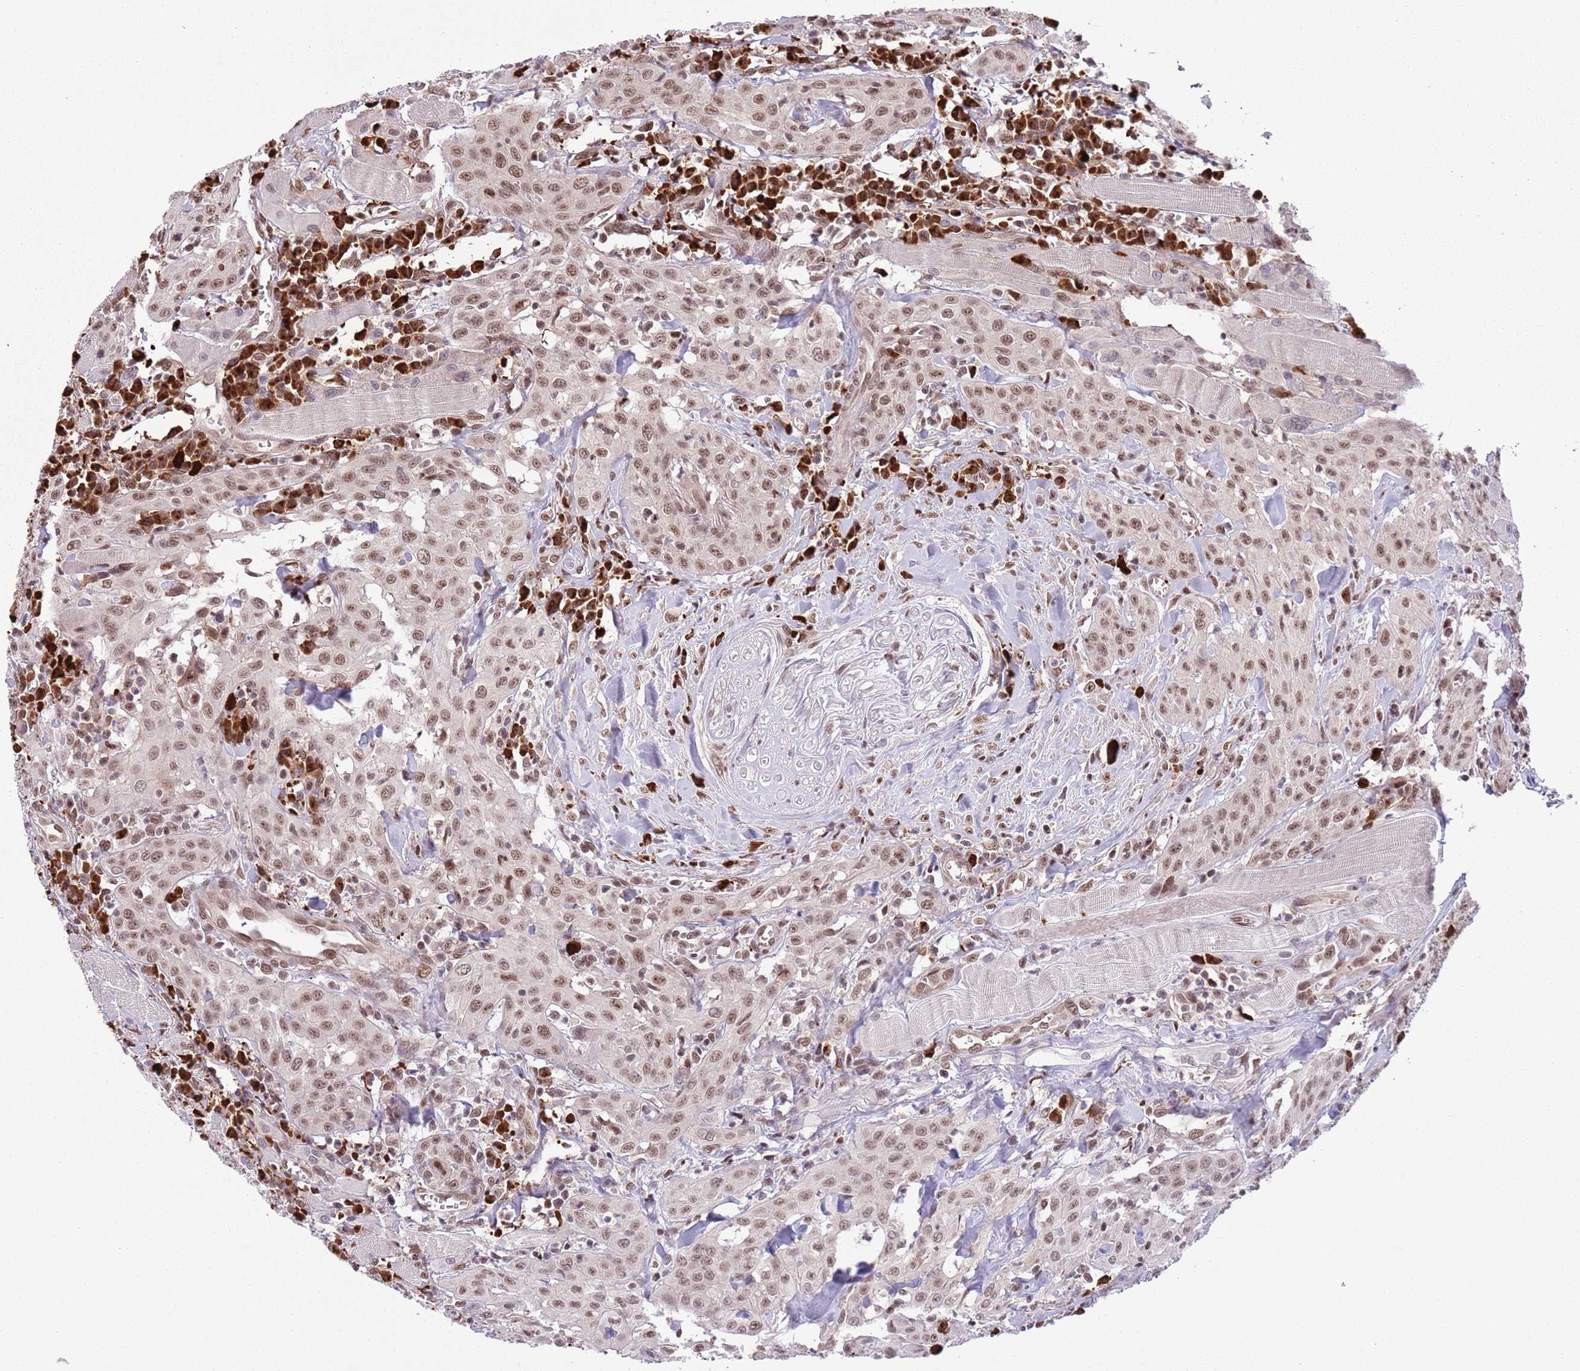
{"staining": {"intensity": "moderate", "quantity": ">75%", "location": "nuclear"}, "tissue": "head and neck cancer", "cell_type": "Tumor cells", "image_type": "cancer", "snomed": [{"axis": "morphology", "description": "Squamous cell carcinoma, NOS"}, {"axis": "topography", "description": "Oral tissue"}, {"axis": "topography", "description": "Head-Neck"}], "caption": "Squamous cell carcinoma (head and neck) was stained to show a protein in brown. There is medium levels of moderate nuclear positivity in about >75% of tumor cells.", "gene": "SIPA1L3", "patient": {"sex": "female", "age": 70}}